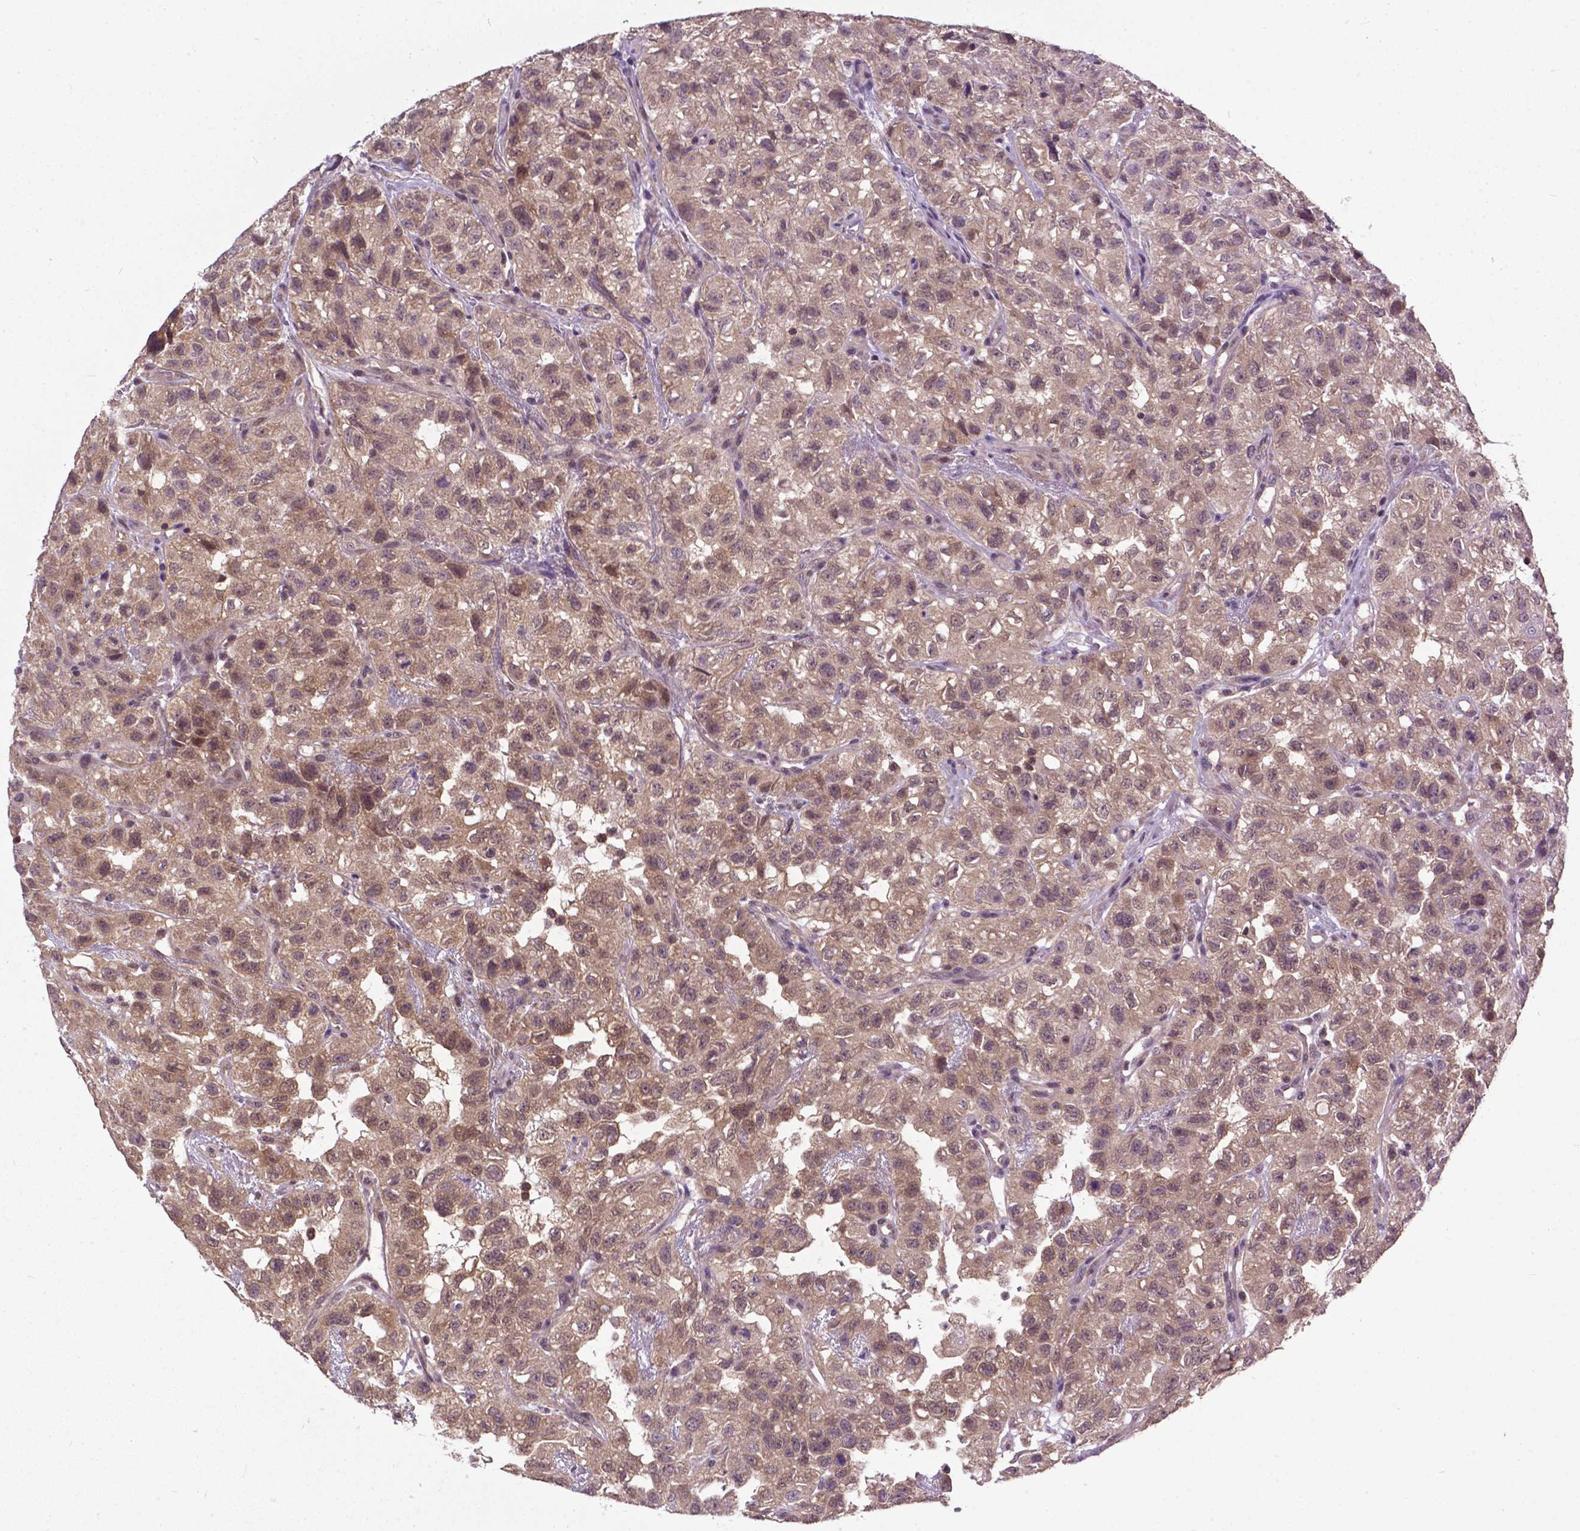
{"staining": {"intensity": "weak", "quantity": ">75%", "location": "cytoplasmic/membranous,nuclear"}, "tissue": "renal cancer", "cell_type": "Tumor cells", "image_type": "cancer", "snomed": [{"axis": "morphology", "description": "Adenocarcinoma, NOS"}, {"axis": "topography", "description": "Kidney"}], "caption": "The photomicrograph exhibits immunohistochemical staining of renal cancer (adenocarcinoma). There is weak cytoplasmic/membranous and nuclear expression is appreciated in approximately >75% of tumor cells.", "gene": "OTUB1", "patient": {"sex": "male", "age": 64}}